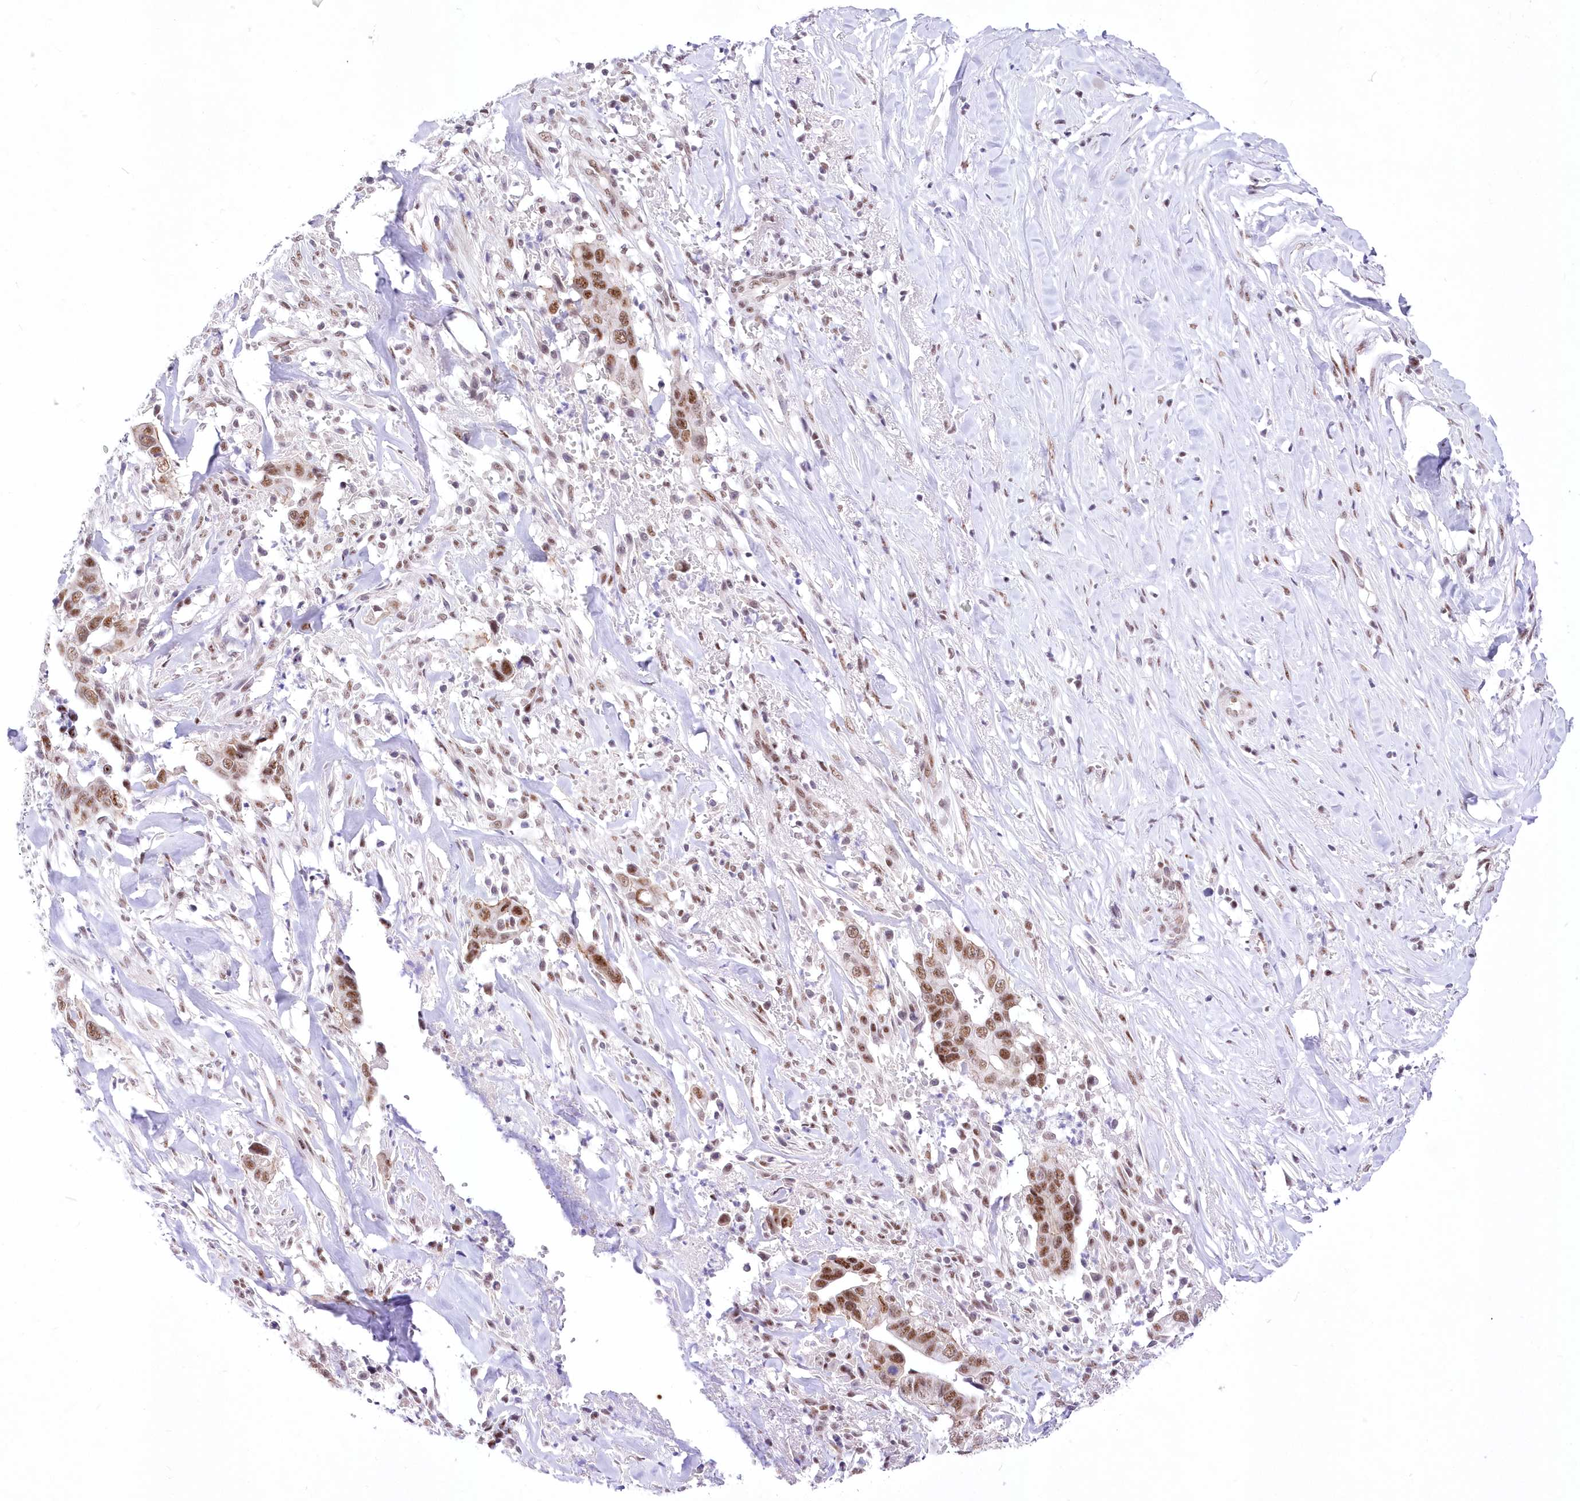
{"staining": {"intensity": "moderate", "quantity": ">75%", "location": "cytoplasmic/membranous"}, "tissue": "liver cancer", "cell_type": "Tumor cells", "image_type": "cancer", "snomed": [{"axis": "morphology", "description": "Cholangiocarcinoma"}, {"axis": "topography", "description": "Liver"}], "caption": "Immunohistochemical staining of liver cholangiocarcinoma displays medium levels of moderate cytoplasmic/membranous positivity in about >75% of tumor cells. (Brightfield microscopy of DAB IHC at high magnification).", "gene": "NSUN2", "patient": {"sex": "female", "age": 79}}